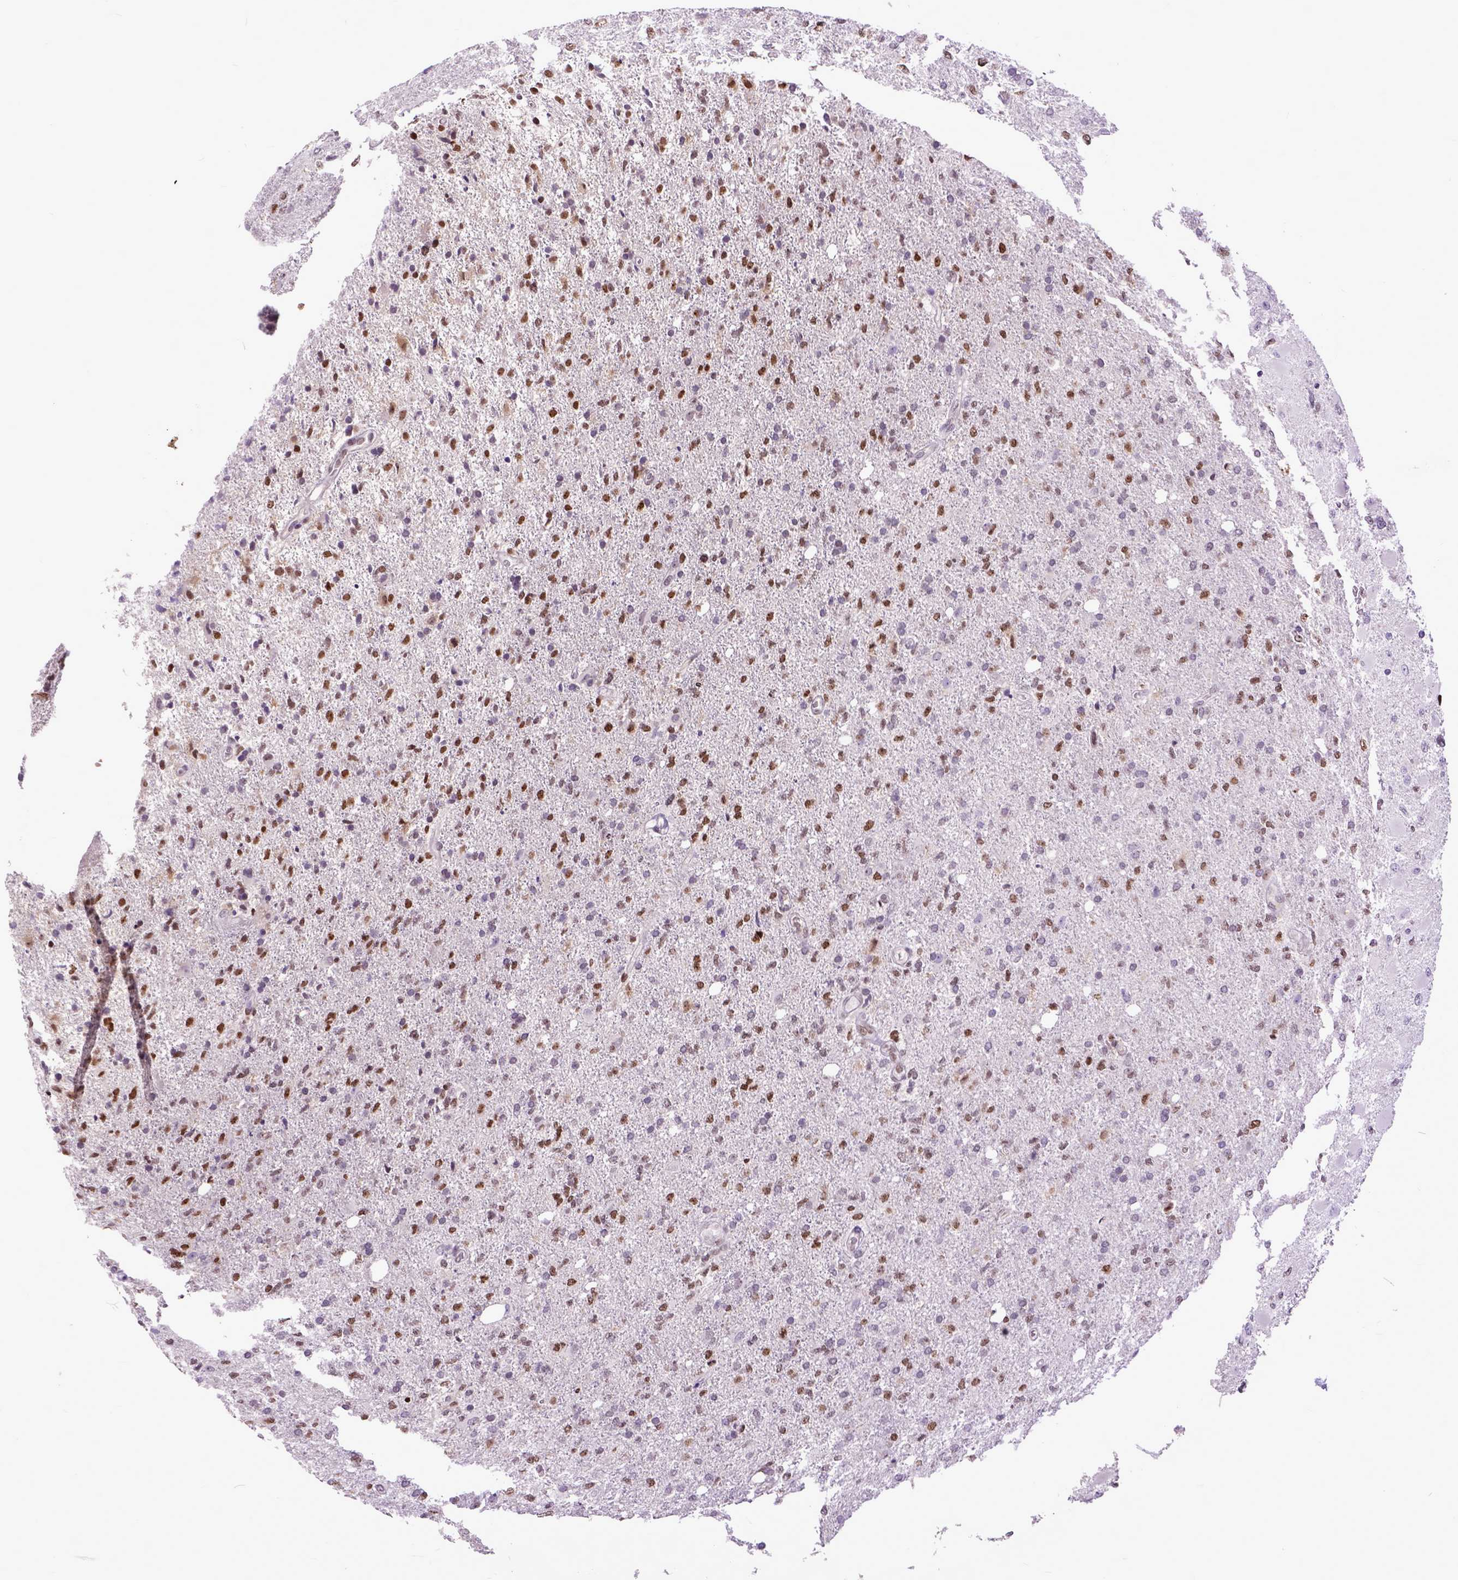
{"staining": {"intensity": "moderate", "quantity": "25%-75%", "location": "nuclear"}, "tissue": "glioma", "cell_type": "Tumor cells", "image_type": "cancer", "snomed": [{"axis": "morphology", "description": "Glioma, malignant, High grade"}, {"axis": "topography", "description": "Cerebral cortex"}], "caption": "This histopathology image displays IHC staining of glioma, with medium moderate nuclear positivity in approximately 25%-75% of tumor cells.", "gene": "RCC2", "patient": {"sex": "male", "age": 70}}